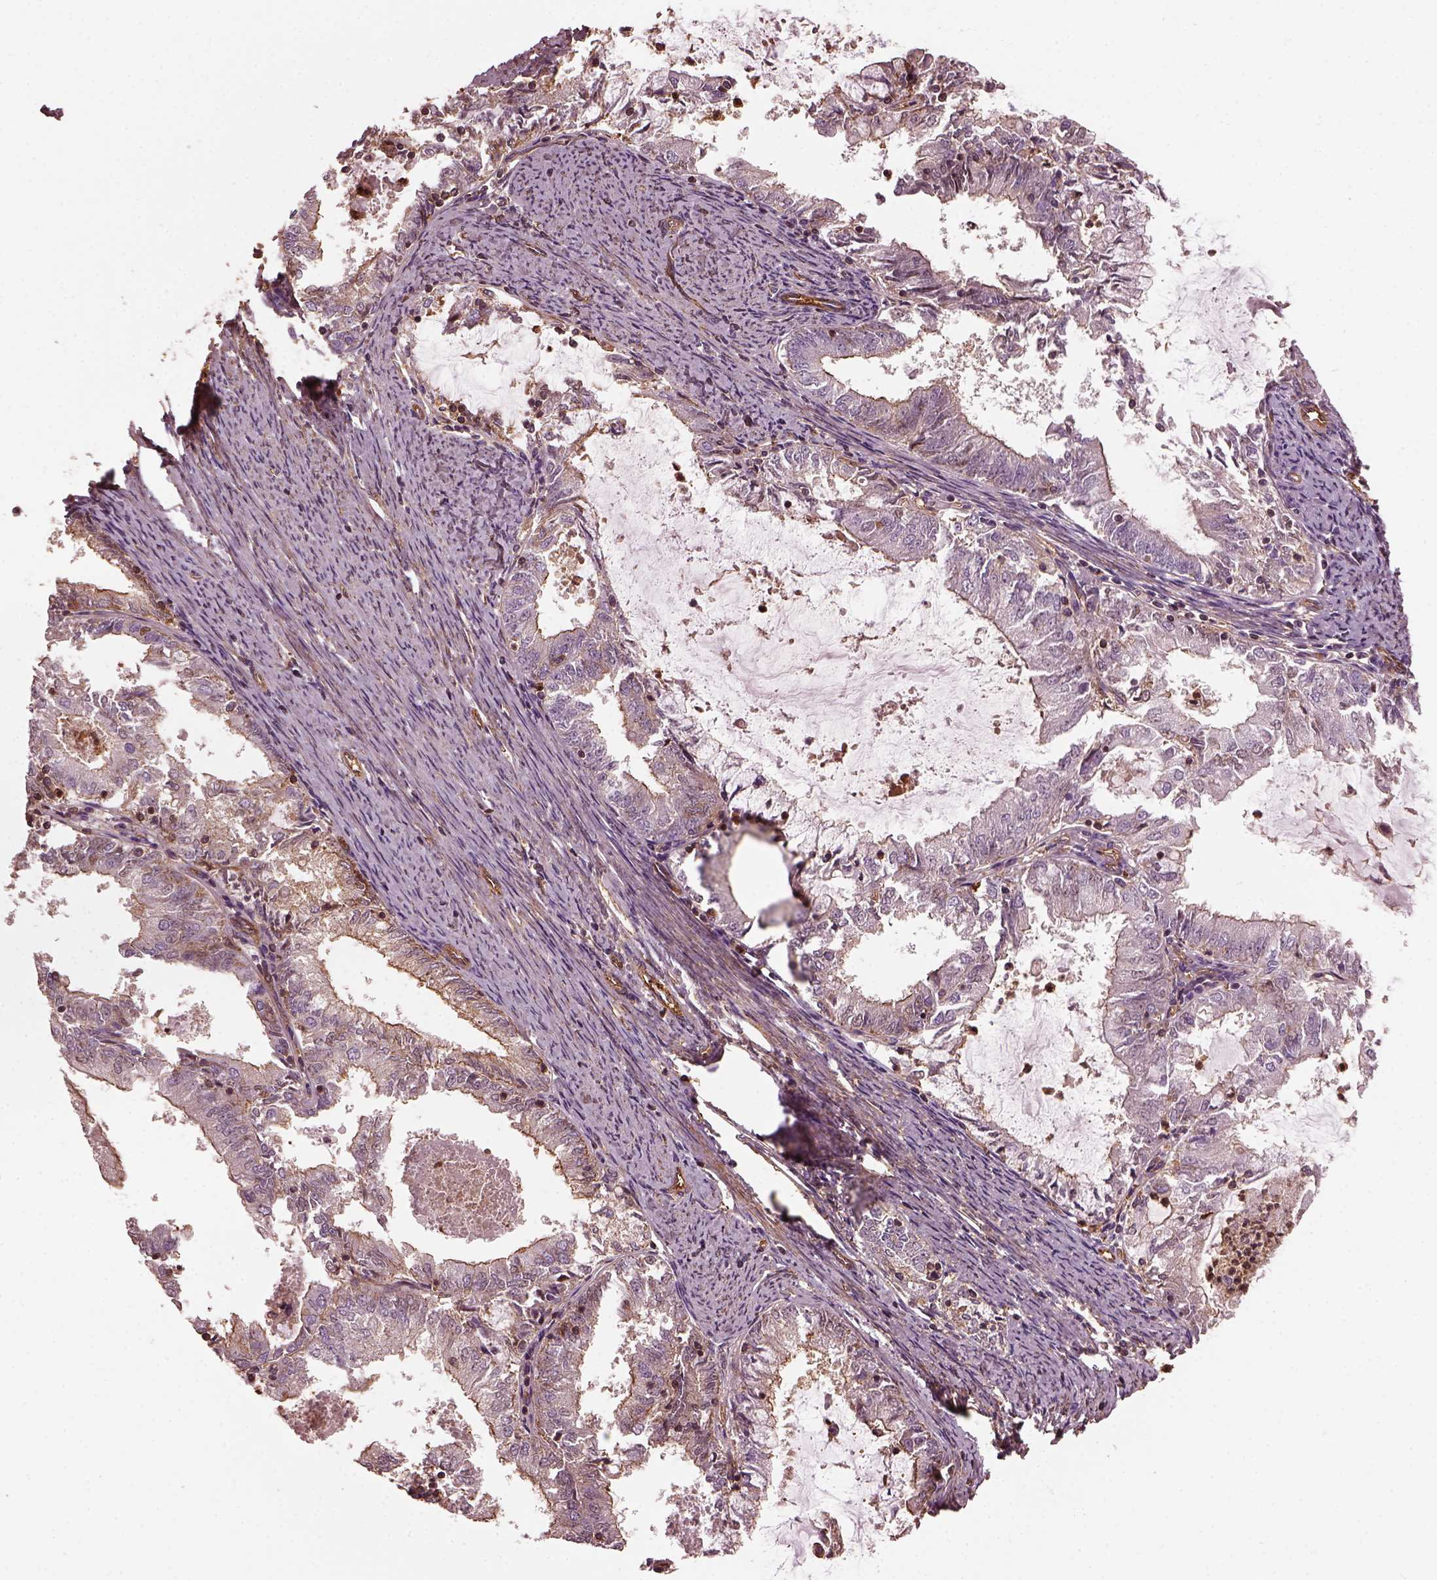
{"staining": {"intensity": "weak", "quantity": "25%-75%", "location": "cytoplasmic/membranous"}, "tissue": "endometrial cancer", "cell_type": "Tumor cells", "image_type": "cancer", "snomed": [{"axis": "morphology", "description": "Adenocarcinoma, NOS"}, {"axis": "topography", "description": "Endometrium"}], "caption": "IHC (DAB) staining of human endometrial cancer (adenocarcinoma) shows weak cytoplasmic/membranous protein expression in approximately 25%-75% of tumor cells. (DAB (3,3'-diaminobenzidine) IHC with brightfield microscopy, high magnification).", "gene": "MYL6", "patient": {"sex": "female", "age": 57}}